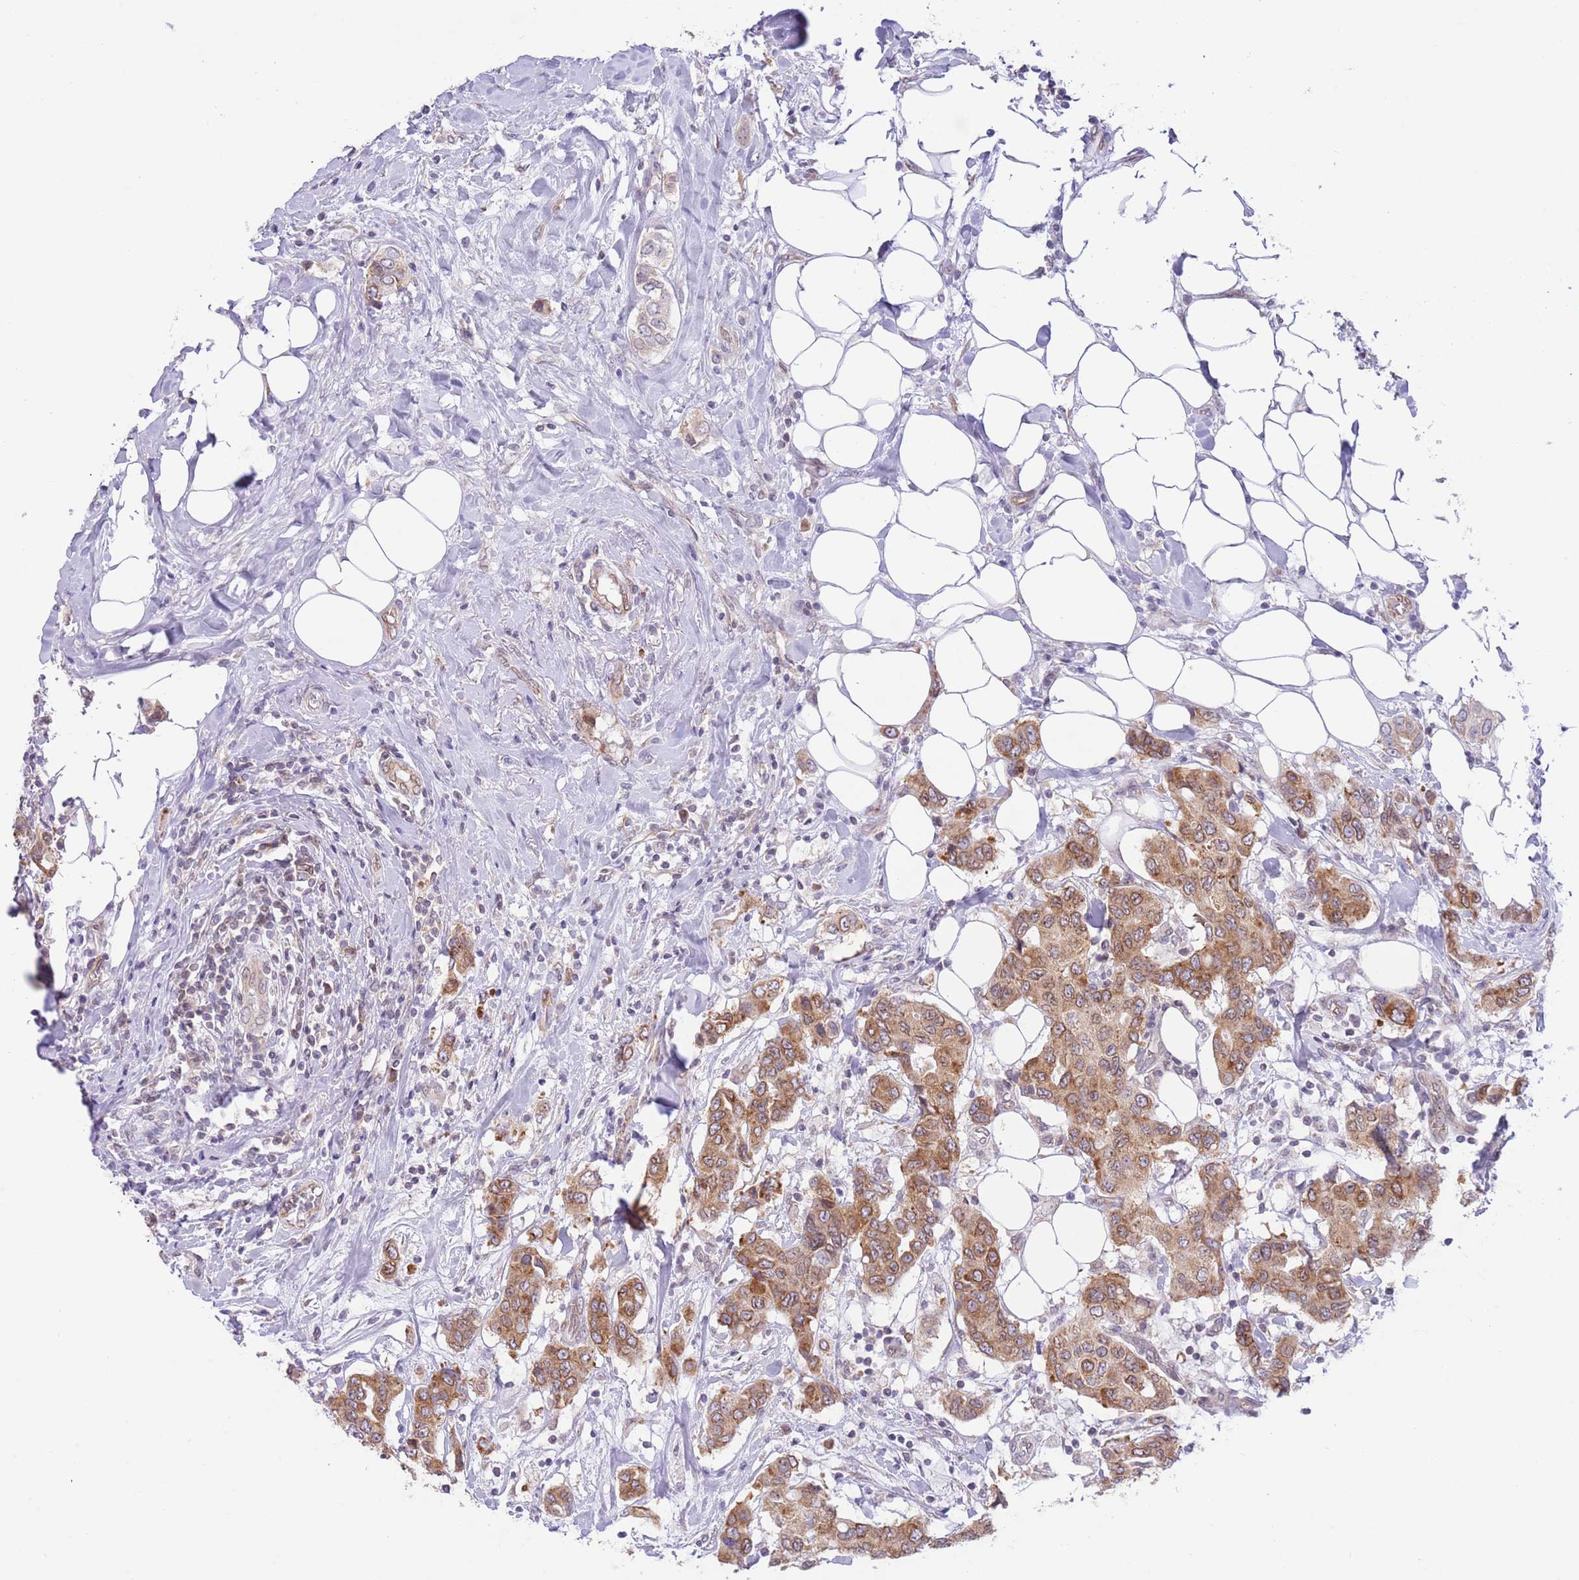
{"staining": {"intensity": "moderate", "quantity": ">75%", "location": "cytoplasmic/membranous"}, "tissue": "breast cancer", "cell_type": "Tumor cells", "image_type": "cancer", "snomed": [{"axis": "morphology", "description": "Lobular carcinoma"}, {"axis": "topography", "description": "Breast"}], "caption": "Protein expression analysis of breast lobular carcinoma reveals moderate cytoplasmic/membranous positivity in approximately >75% of tumor cells.", "gene": "EBPL", "patient": {"sex": "female", "age": 51}}